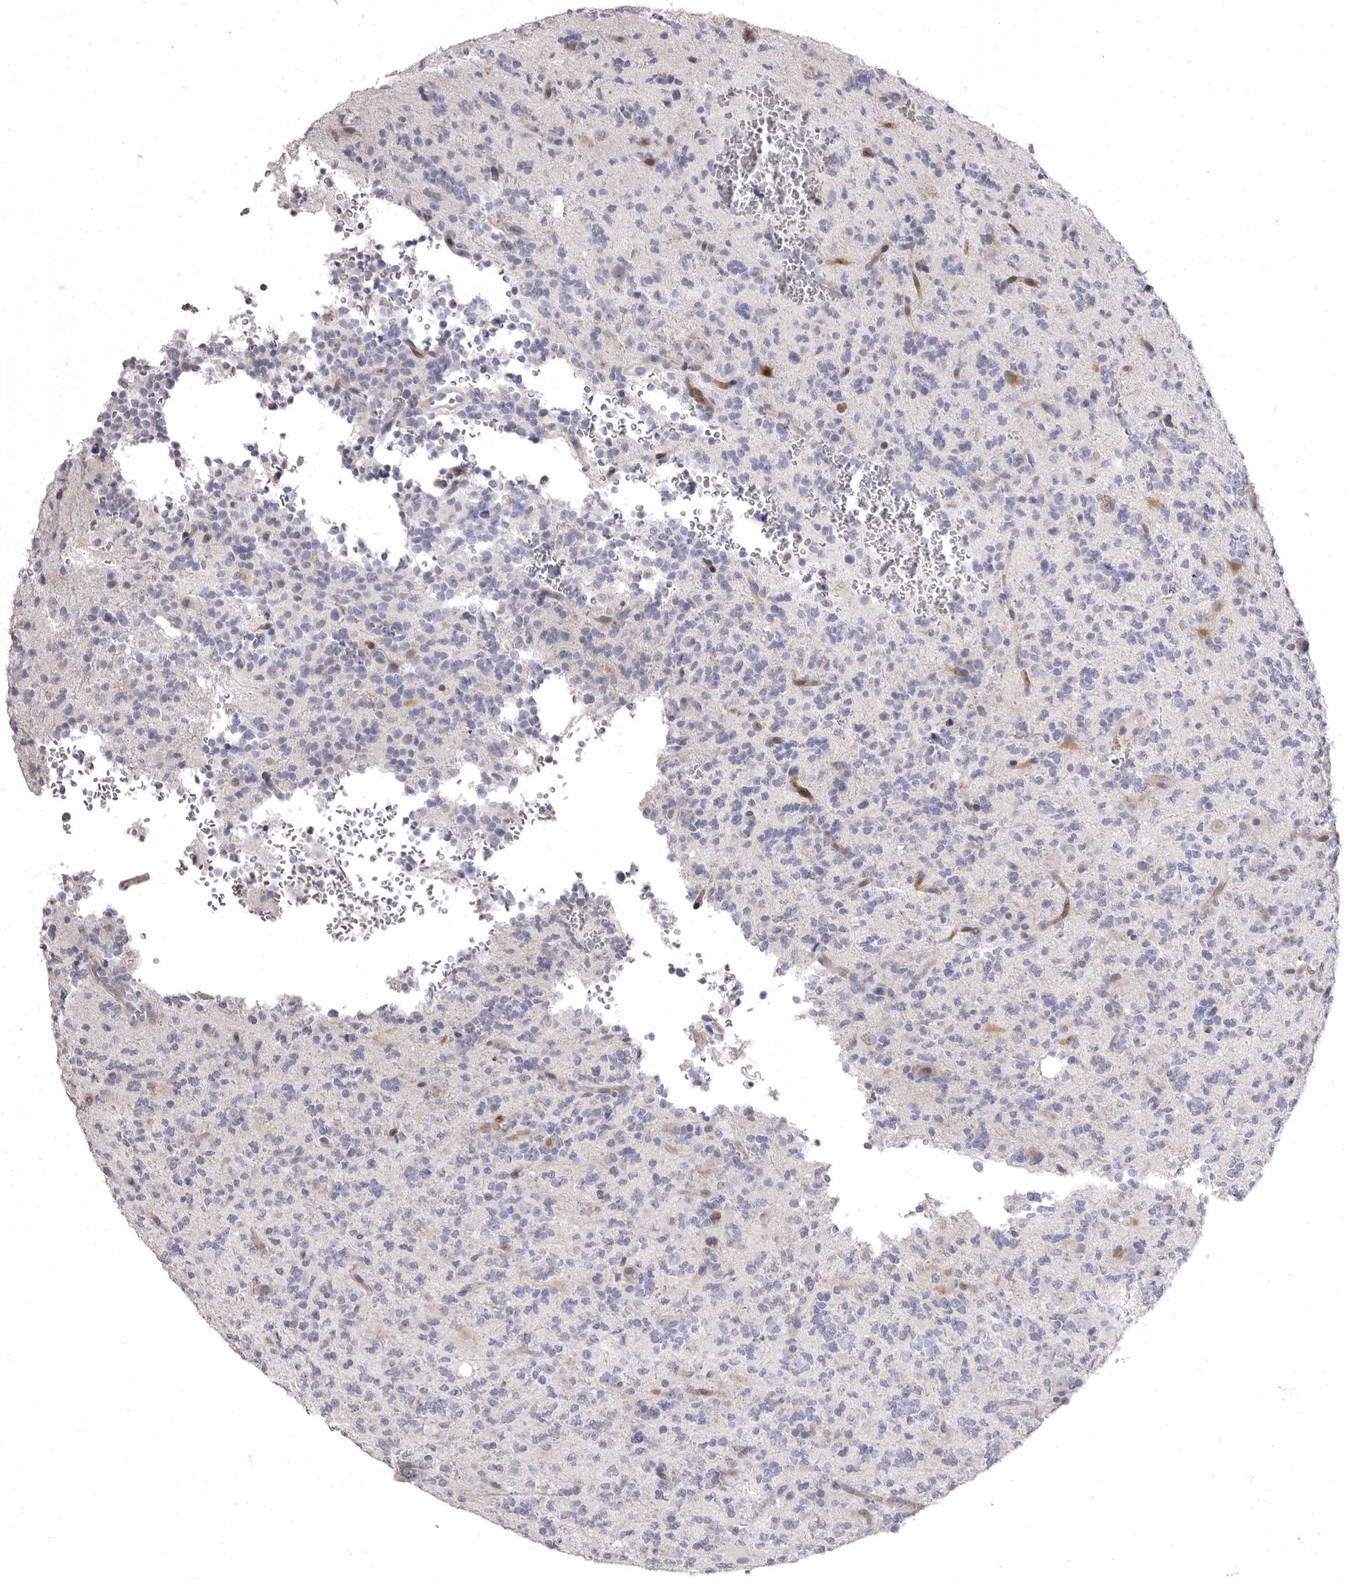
{"staining": {"intensity": "negative", "quantity": "none", "location": "none"}, "tissue": "glioma", "cell_type": "Tumor cells", "image_type": "cancer", "snomed": [{"axis": "morphology", "description": "Glioma, malignant, High grade"}, {"axis": "topography", "description": "Brain"}], "caption": "DAB immunohistochemical staining of human malignant glioma (high-grade) demonstrates no significant positivity in tumor cells. (Brightfield microscopy of DAB (3,3'-diaminobenzidine) immunohistochemistry at high magnification).", "gene": "AIDA", "patient": {"sex": "female", "age": 62}}